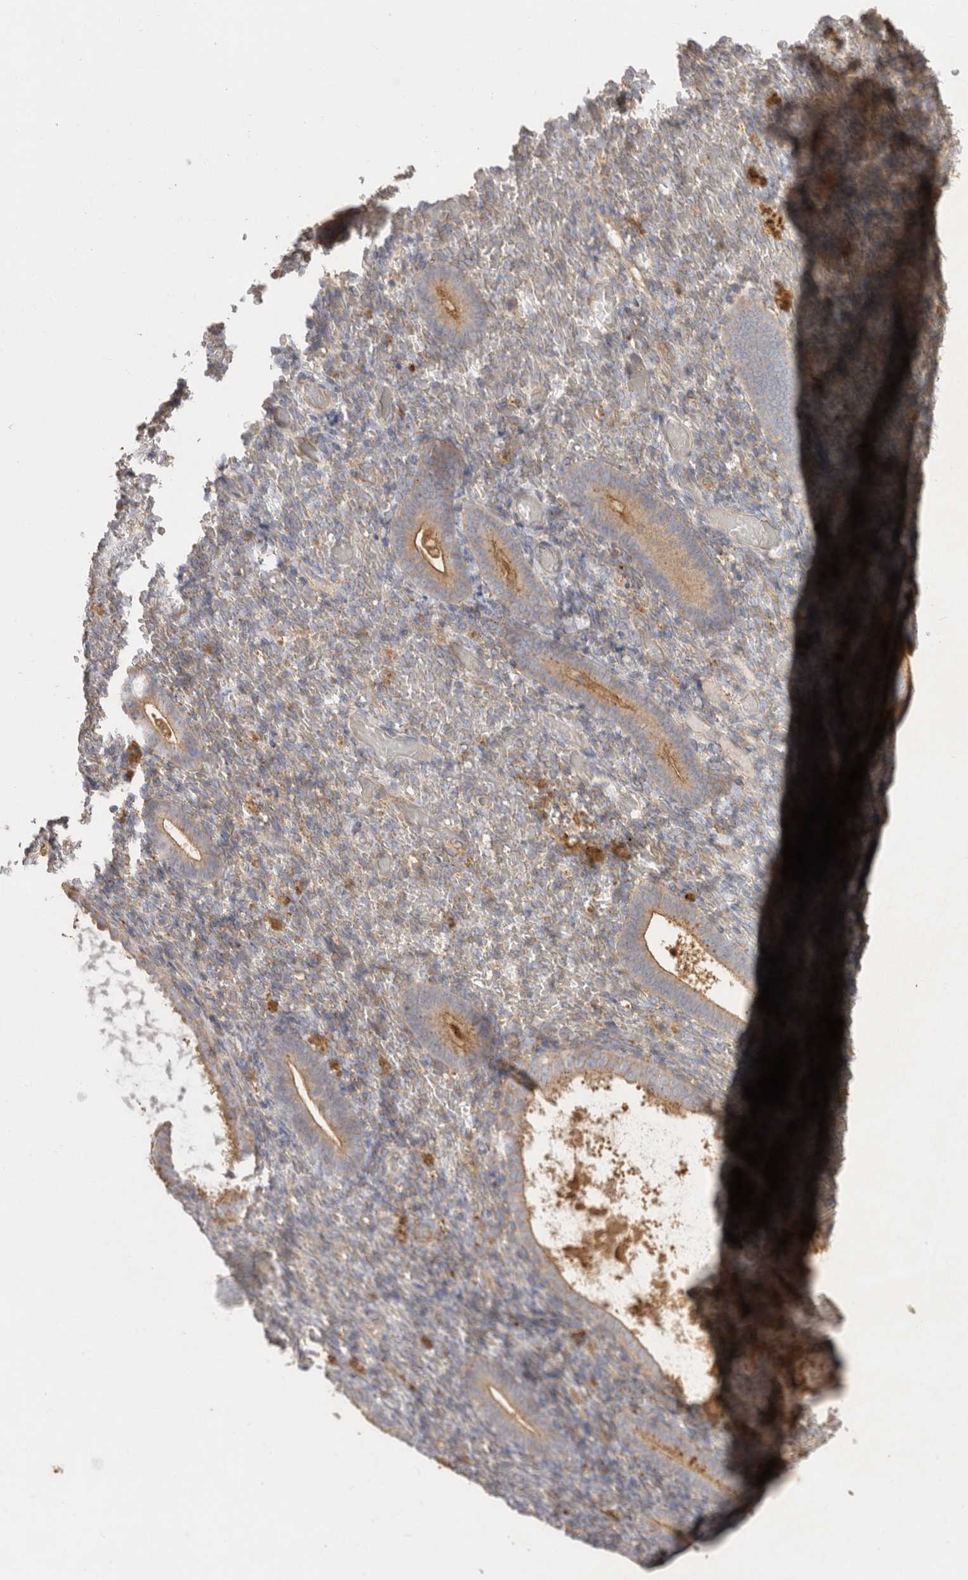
{"staining": {"intensity": "negative", "quantity": "none", "location": "none"}, "tissue": "endometrium", "cell_type": "Cells in endometrial stroma", "image_type": "normal", "snomed": [{"axis": "morphology", "description": "Normal tissue, NOS"}, {"axis": "topography", "description": "Endometrium"}], "caption": "Immunohistochemistry micrograph of unremarkable endometrium: endometrium stained with DAB (3,3'-diaminobenzidine) demonstrates no significant protein positivity in cells in endometrial stroma.", "gene": "CHMP6", "patient": {"sex": "female", "age": 51}}